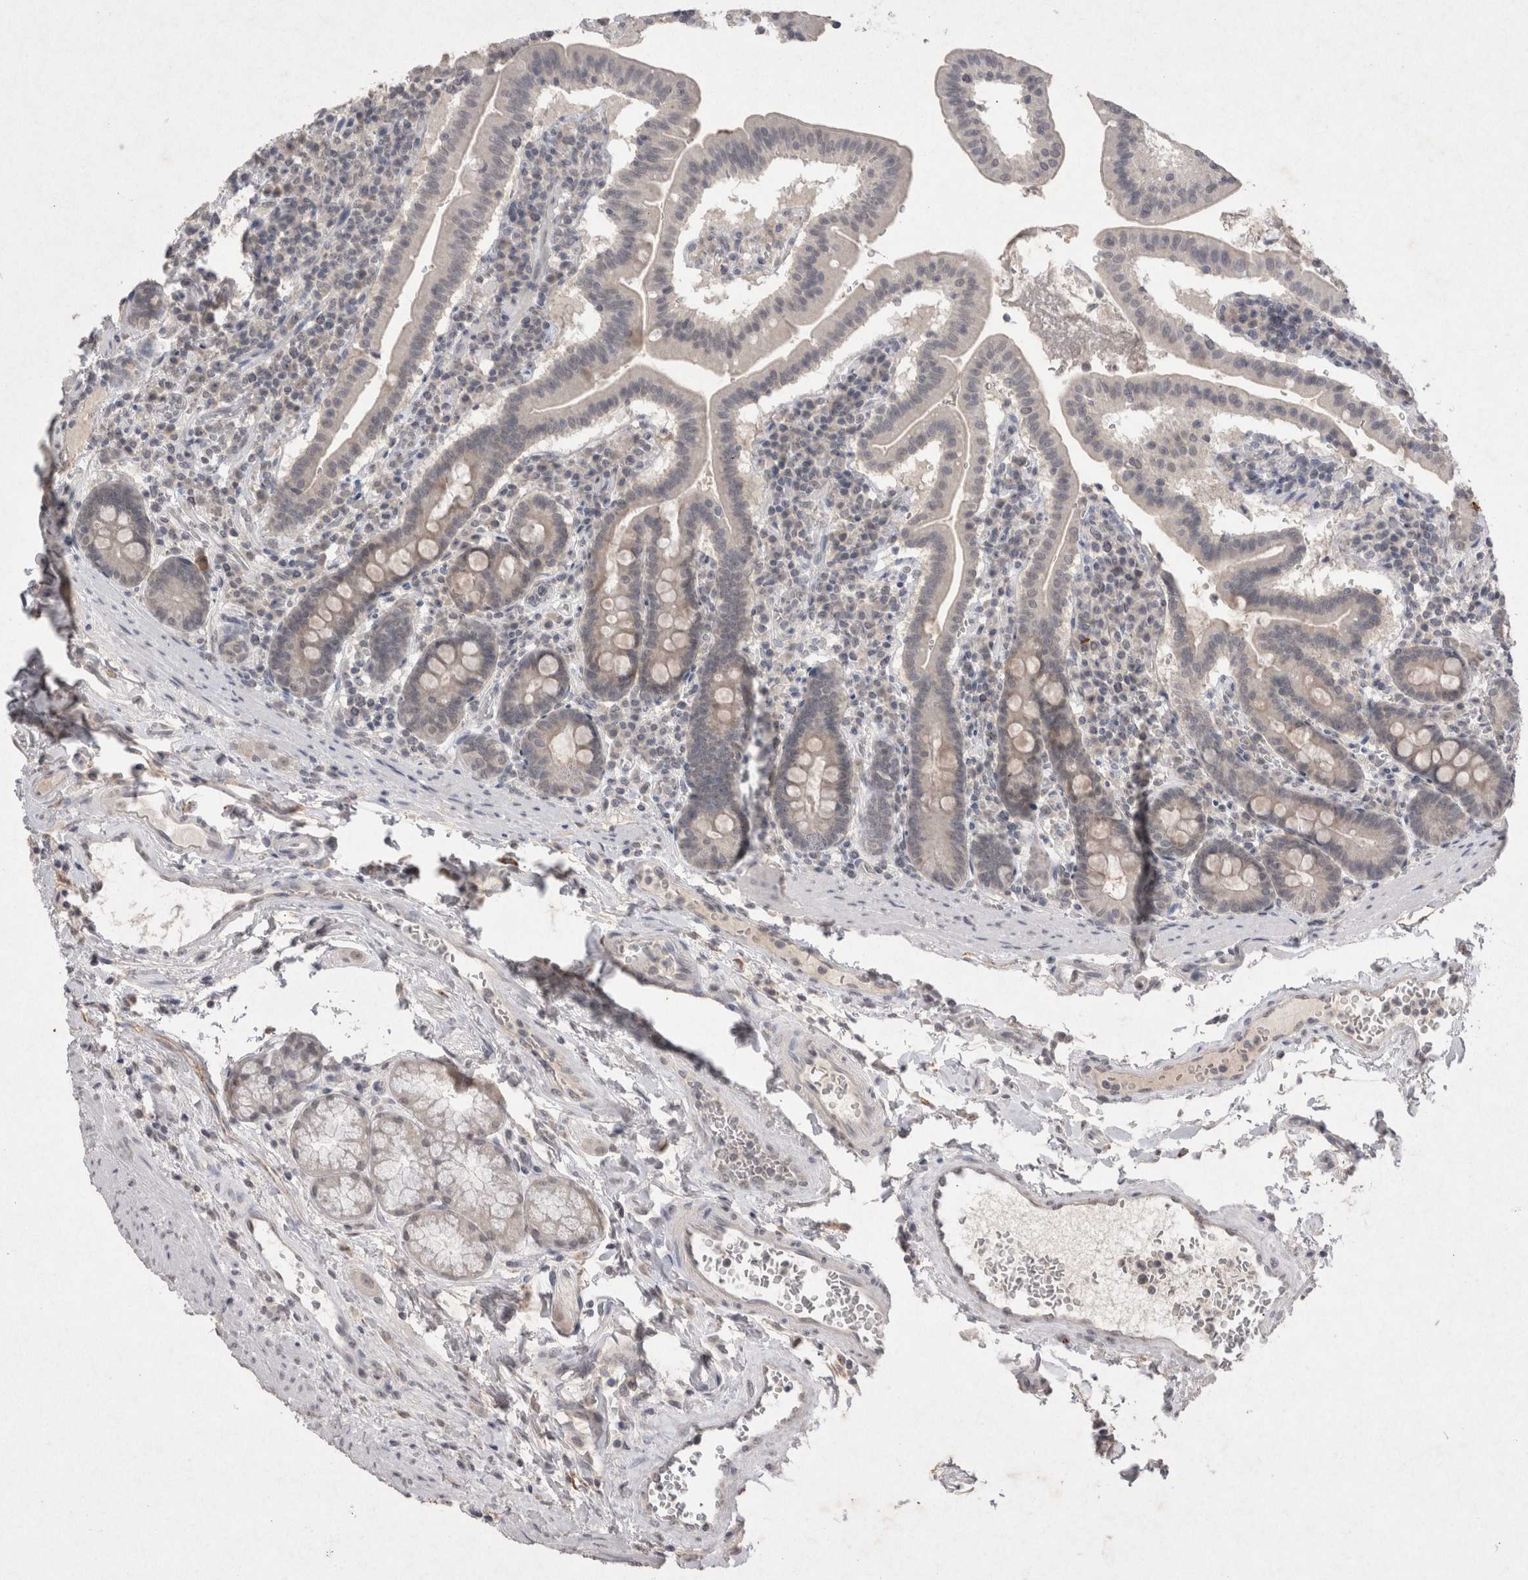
{"staining": {"intensity": "negative", "quantity": "none", "location": "none"}, "tissue": "duodenum", "cell_type": "Glandular cells", "image_type": "normal", "snomed": [{"axis": "morphology", "description": "Normal tissue, NOS"}, {"axis": "morphology", "description": "Adenocarcinoma, NOS"}, {"axis": "topography", "description": "Pancreas"}, {"axis": "topography", "description": "Duodenum"}], "caption": "This is a image of immunohistochemistry (IHC) staining of benign duodenum, which shows no staining in glandular cells.", "gene": "LYVE1", "patient": {"sex": "male", "age": 50}}